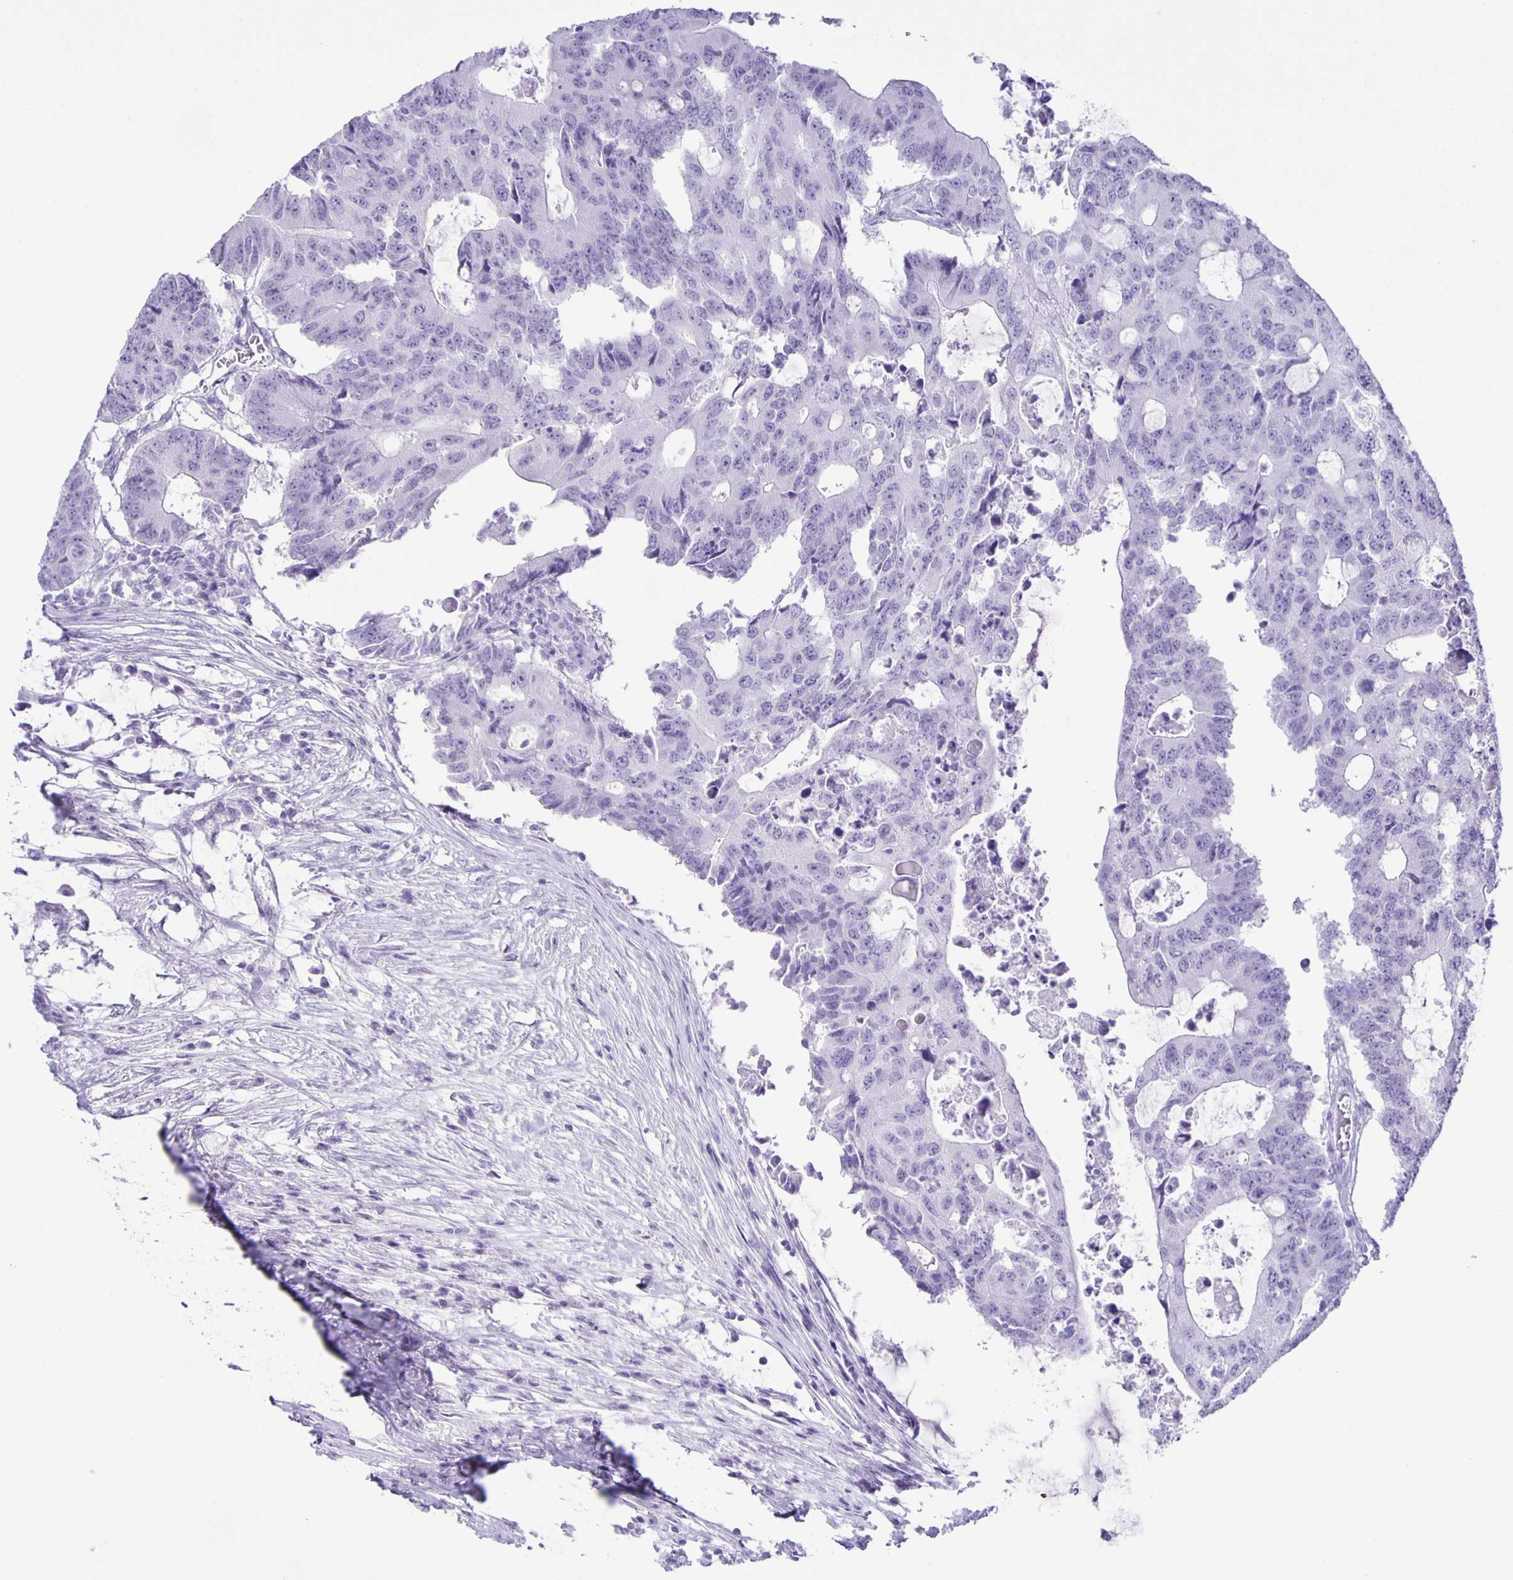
{"staining": {"intensity": "negative", "quantity": "none", "location": "none"}, "tissue": "colorectal cancer", "cell_type": "Tumor cells", "image_type": "cancer", "snomed": [{"axis": "morphology", "description": "Adenocarcinoma, NOS"}, {"axis": "topography", "description": "Colon"}], "caption": "Protein analysis of adenocarcinoma (colorectal) exhibits no significant expression in tumor cells.", "gene": "EZHIP", "patient": {"sex": "male", "age": 71}}